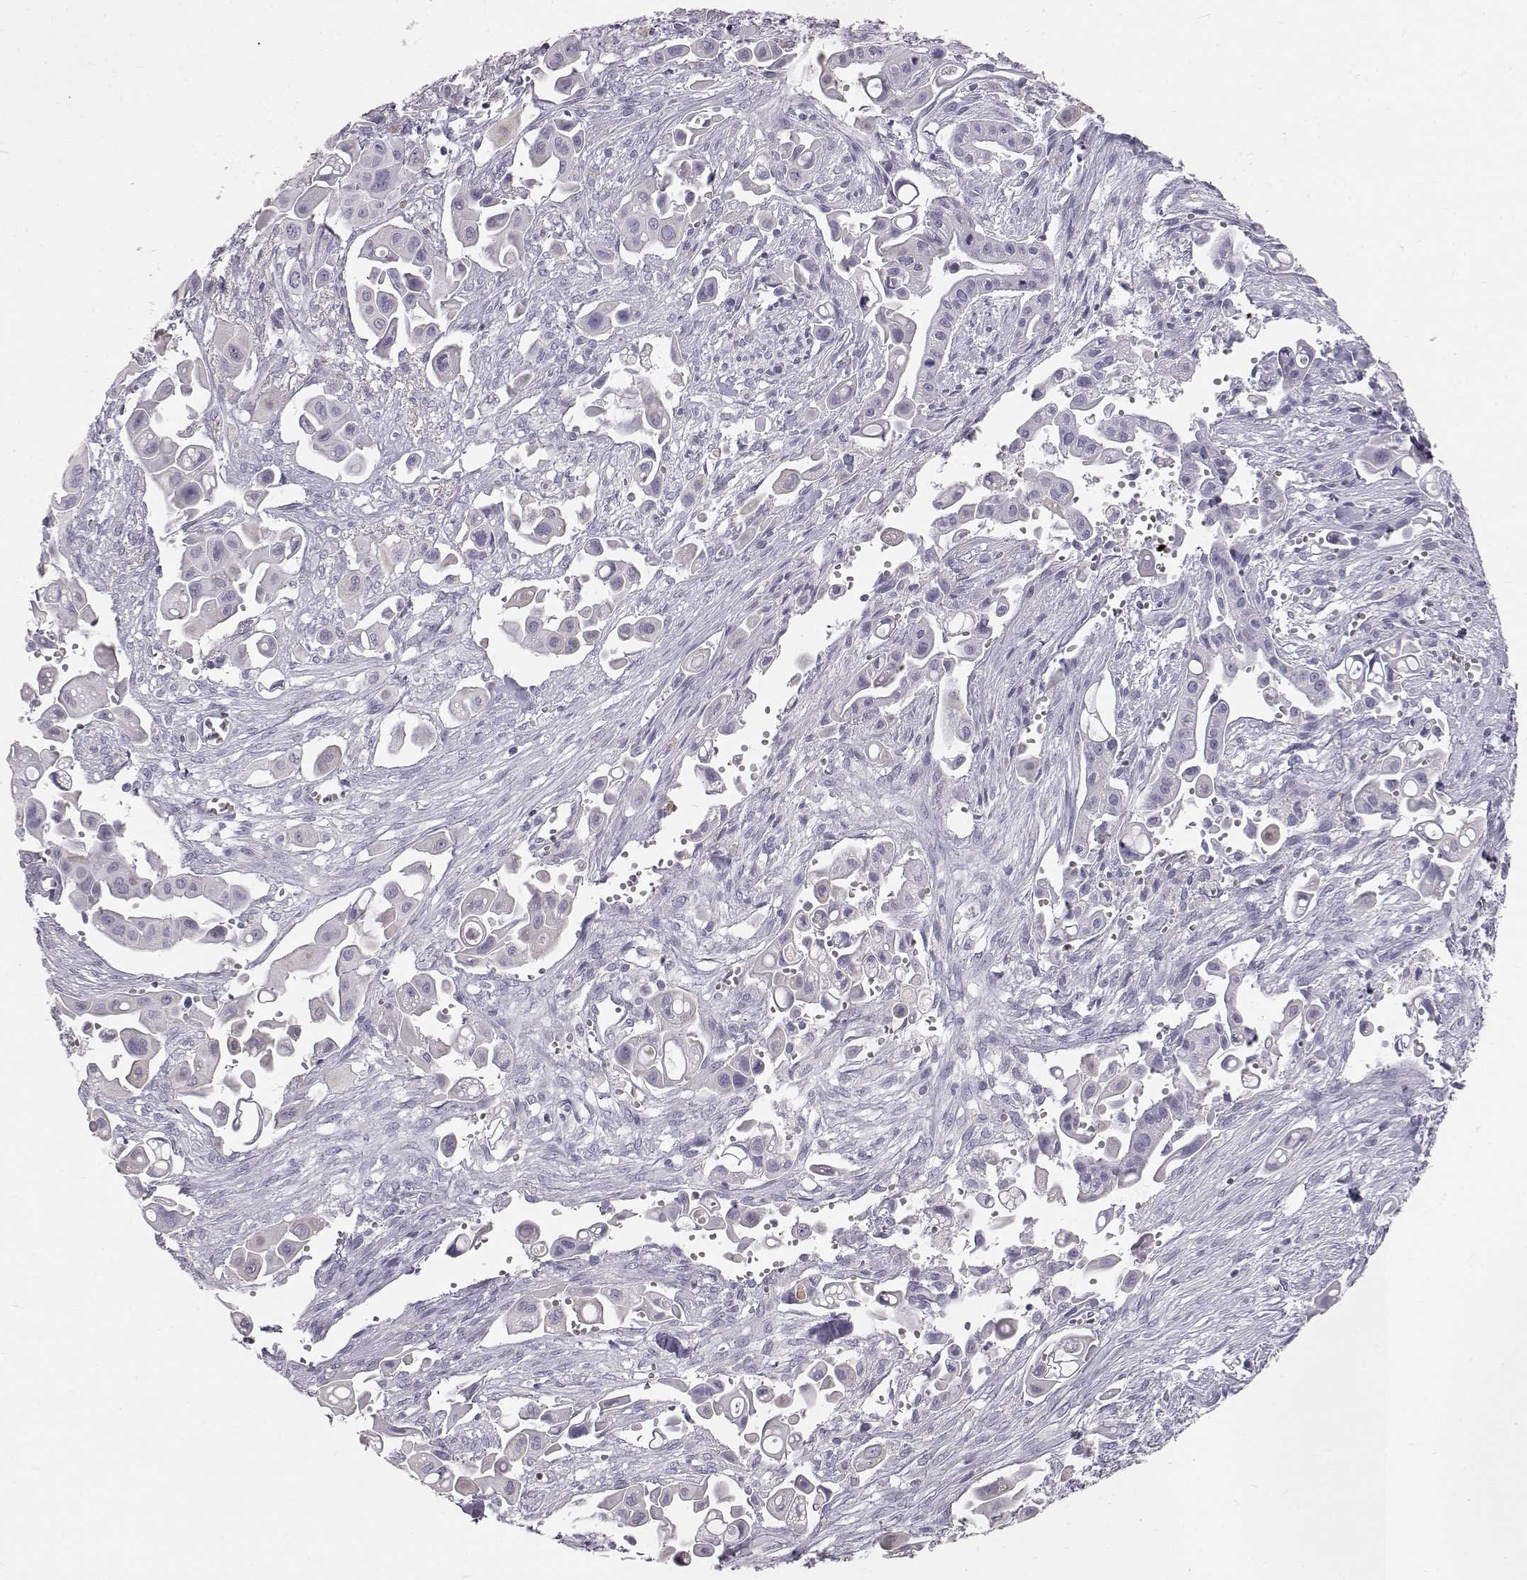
{"staining": {"intensity": "negative", "quantity": "none", "location": "none"}, "tissue": "pancreatic cancer", "cell_type": "Tumor cells", "image_type": "cancer", "snomed": [{"axis": "morphology", "description": "Adenocarcinoma, NOS"}, {"axis": "topography", "description": "Pancreas"}], "caption": "IHC image of neoplastic tissue: pancreatic adenocarcinoma stained with DAB (3,3'-diaminobenzidine) displays no significant protein expression in tumor cells.", "gene": "KRT33A", "patient": {"sex": "male", "age": 50}}